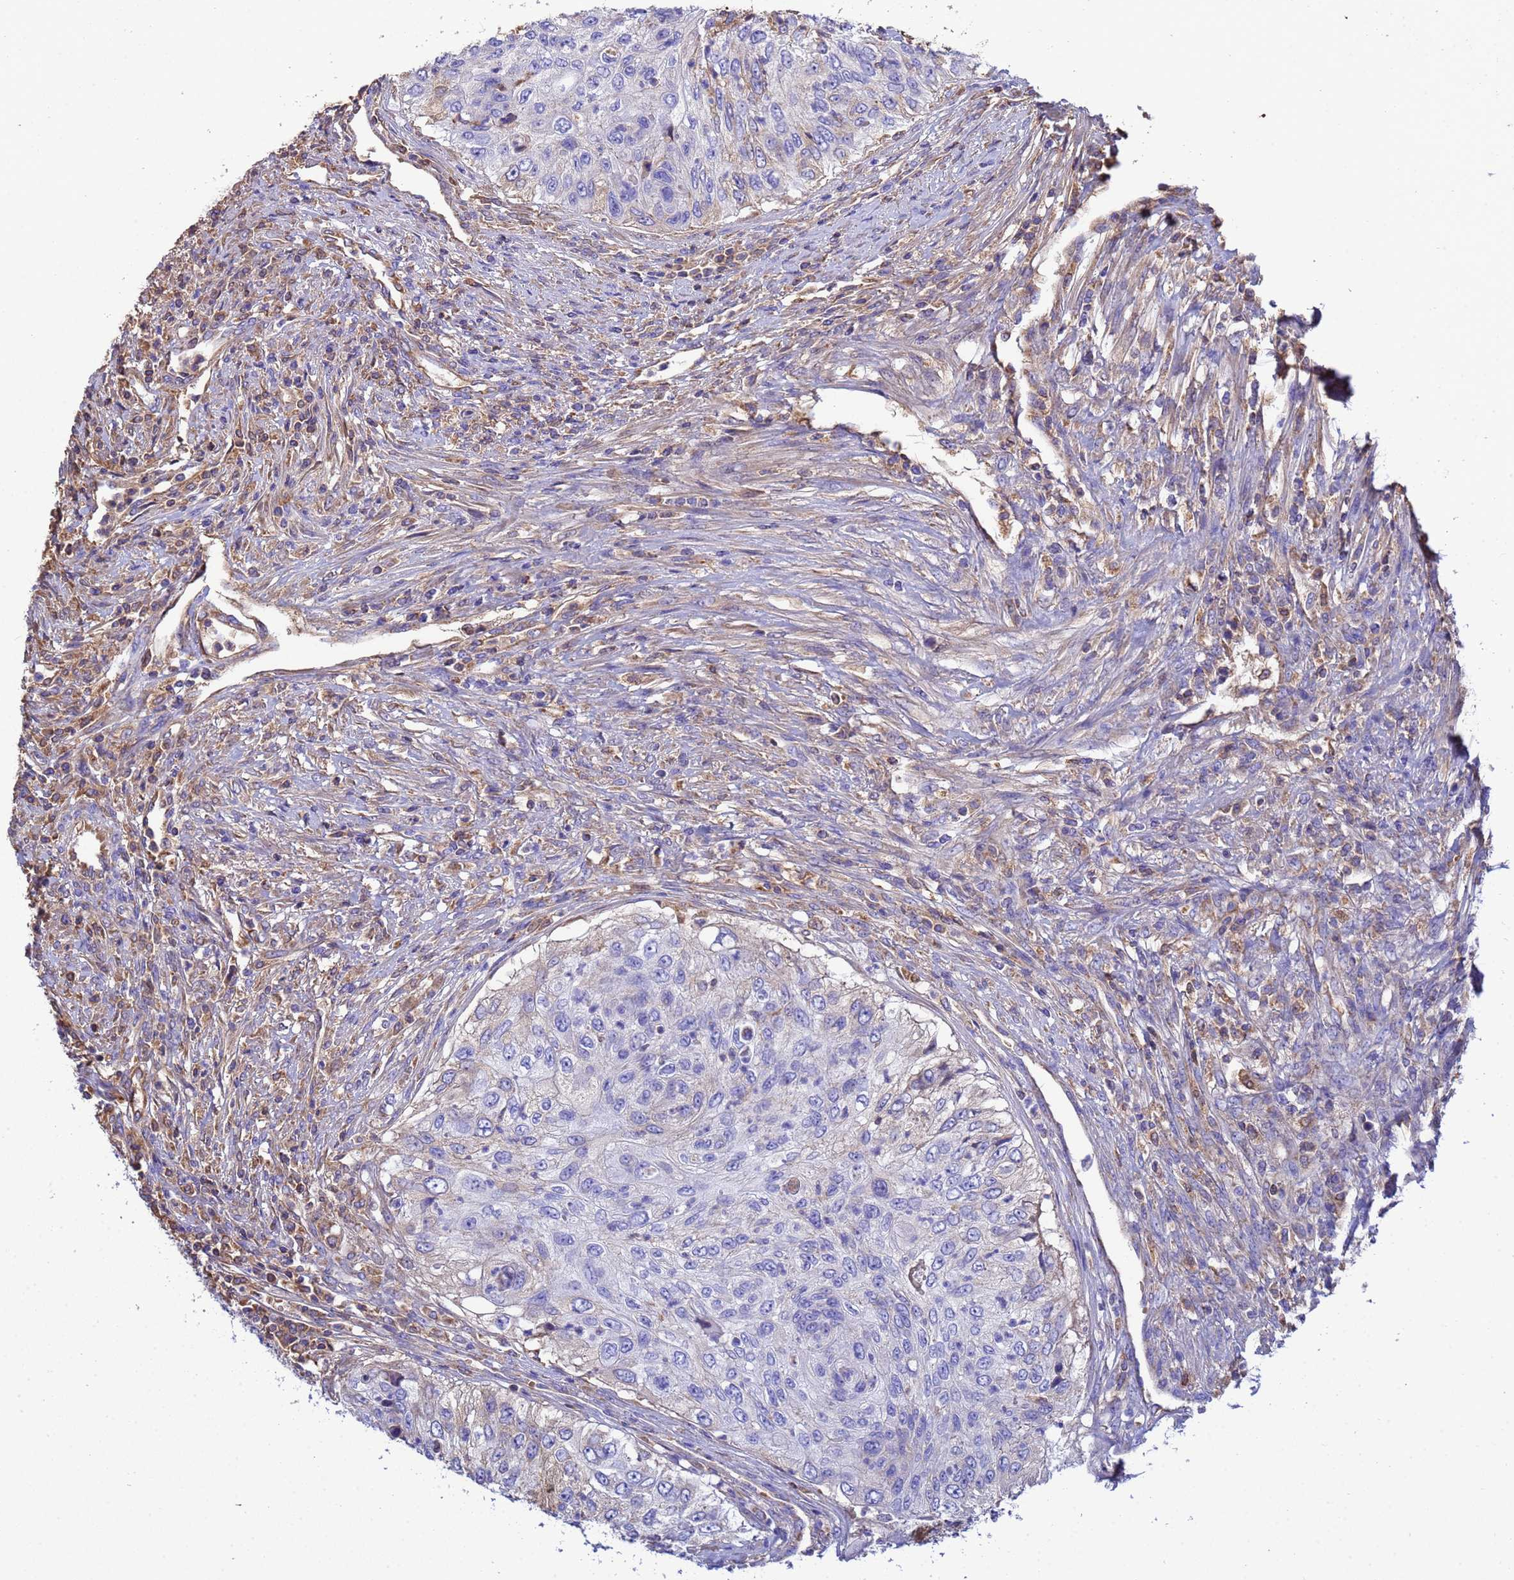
{"staining": {"intensity": "negative", "quantity": "none", "location": "none"}, "tissue": "urothelial cancer", "cell_type": "Tumor cells", "image_type": "cancer", "snomed": [{"axis": "morphology", "description": "Urothelial carcinoma, High grade"}, {"axis": "topography", "description": "Urinary bladder"}], "caption": "A high-resolution micrograph shows immunohistochemistry (IHC) staining of urothelial carcinoma (high-grade), which displays no significant staining in tumor cells.", "gene": "GLUD1", "patient": {"sex": "female", "age": 60}}